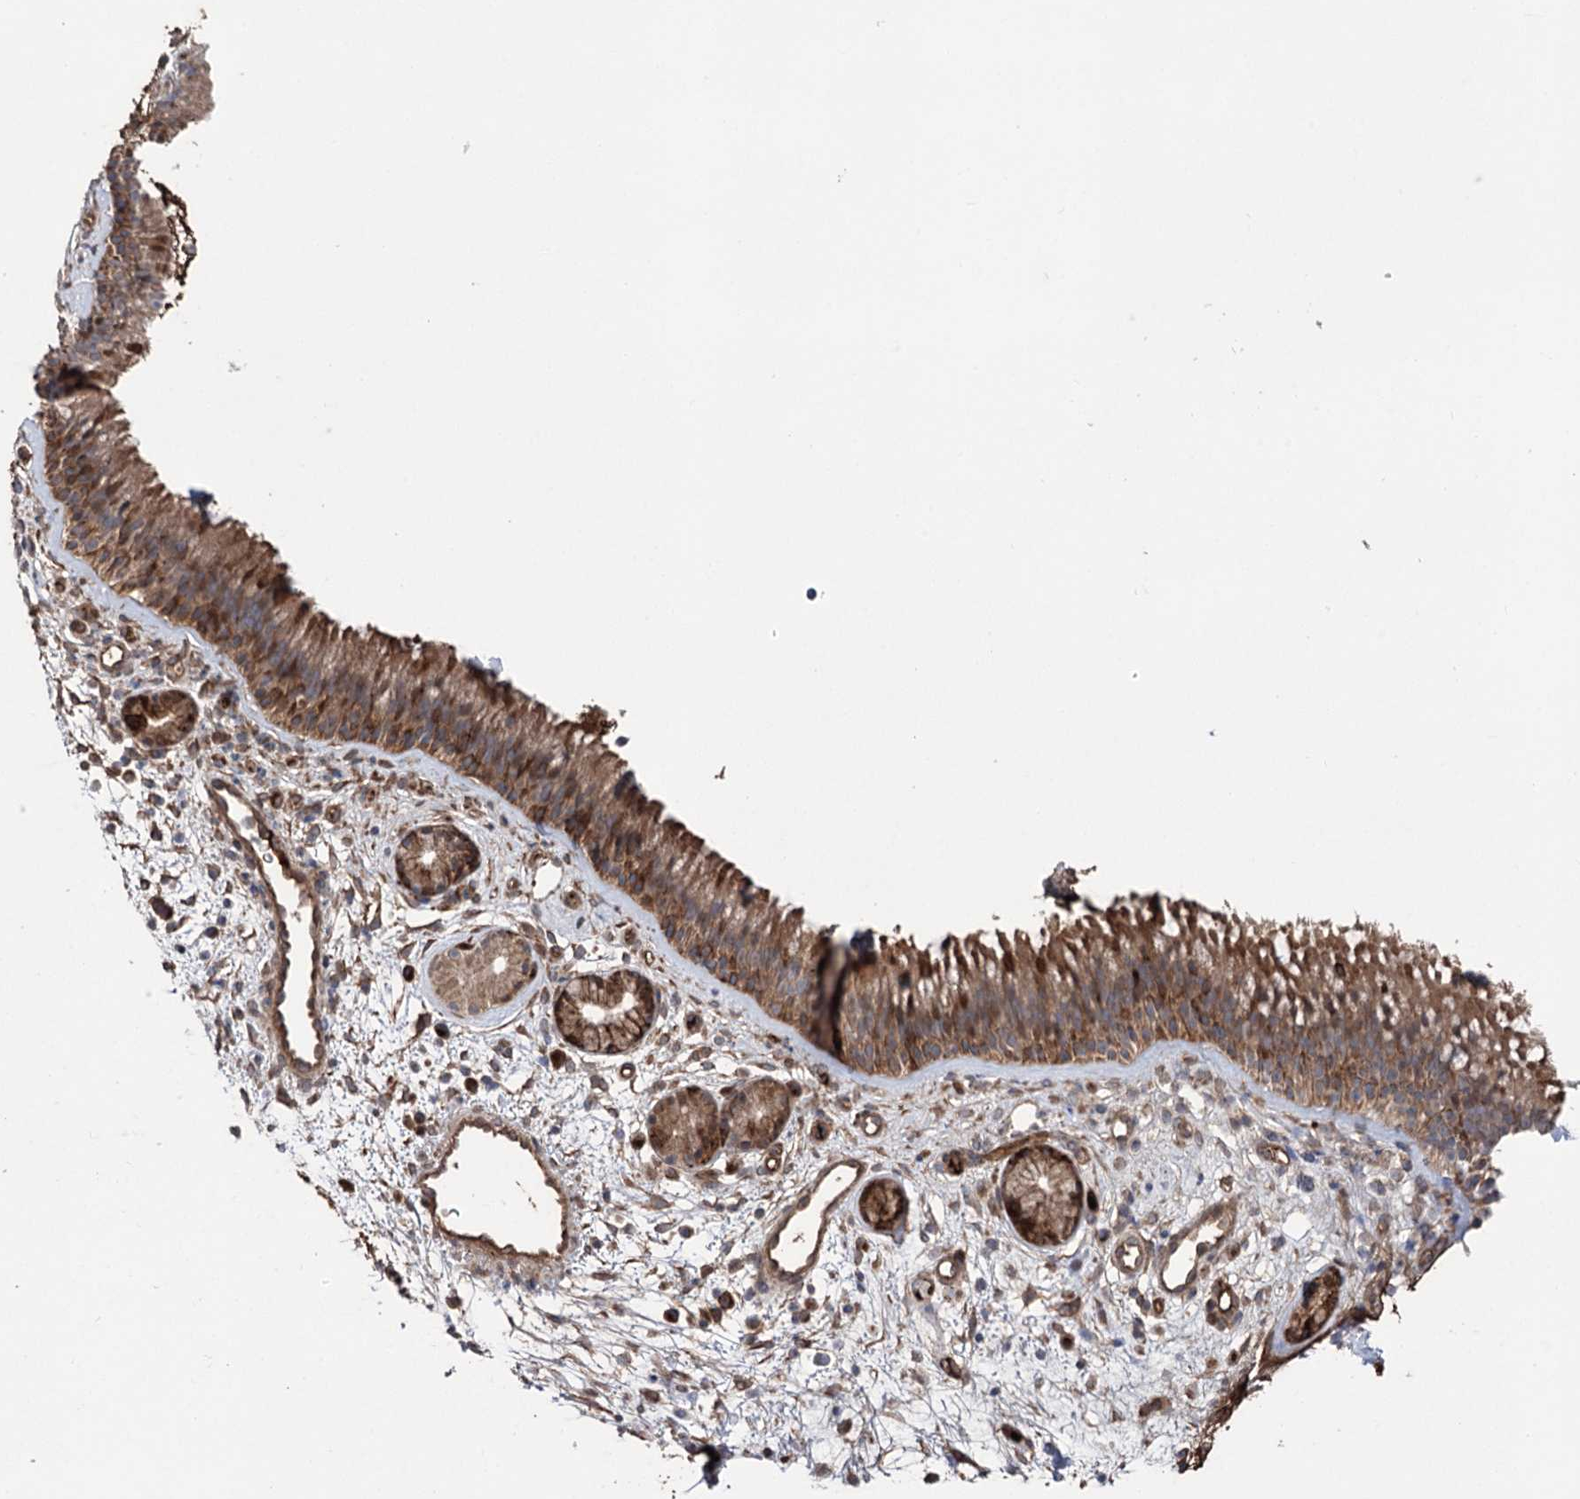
{"staining": {"intensity": "moderate", "quantity": ">75%", "location": "cytoplasmic/membranous"}, "tissue": "nasopharynx", "cell_type": "Respiratory epithelial cells", "image_type": "normal", "snomed": [{"axis": "morphology", "description": "Normal tissue, NOS"}, {"axis": "morphology", "description": "Inflammation, NOS"}, {"axis": "morphology", "description": "Malignant melanoma, Metastatic site"}, {"axis": "topography", "description": "Nasopharynx"}], "caption": "IHC micrograph of unremarkable nasopharynx: nasopharynx stained using IHC shows medium levels of moderate protein expression localized specifically in the cytoplasmic/membranous of respiratory epithelial cells, appearing as a cytoplasmic/membranous brown color.", "gene": "OTUD1", "patient": {"sex": "male", "age": 70}}